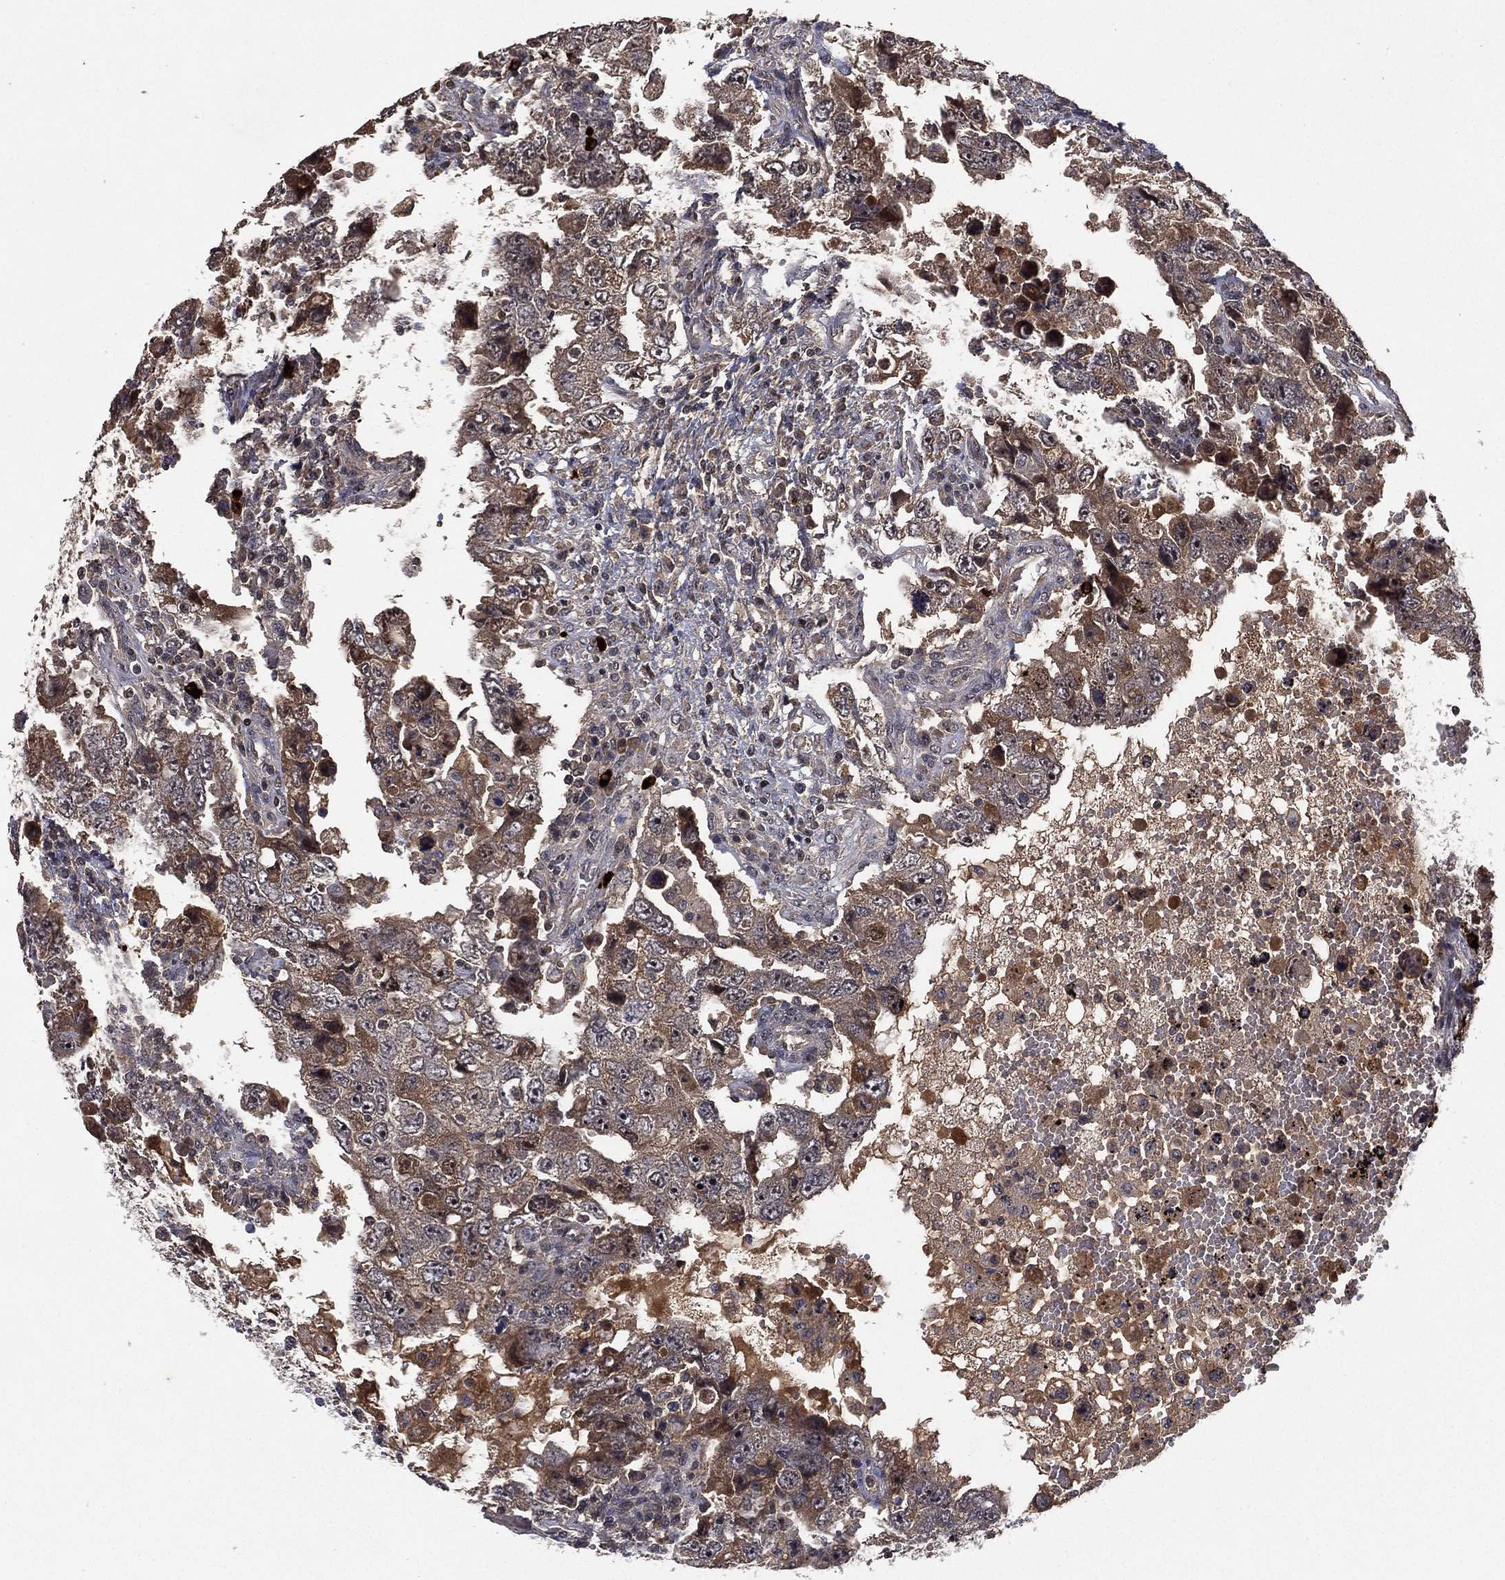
{"staining": {"intensity": "moderate", "quantity": "25%-75%", "location": "cytoplasmic/membranous,nuclear"}, "tissue": "testis cancer", "cell_type": "Tumor cells", "image_type": "cancer", "snomed": [{"axis": "morphology", "description": "Carcinoma, Embryonal, NOS"}, {"axis": "topography", "description": "Testis"}], "caption": "Brown immunohistochemical staining in human testis embryonal carcinoma exhibits moderate cytoplasmic/membranous and nuclear staining in about 25%-75% of tumor cells.", "gene": "NELFCD", "patient": {"sex": "male", "age": 26}}